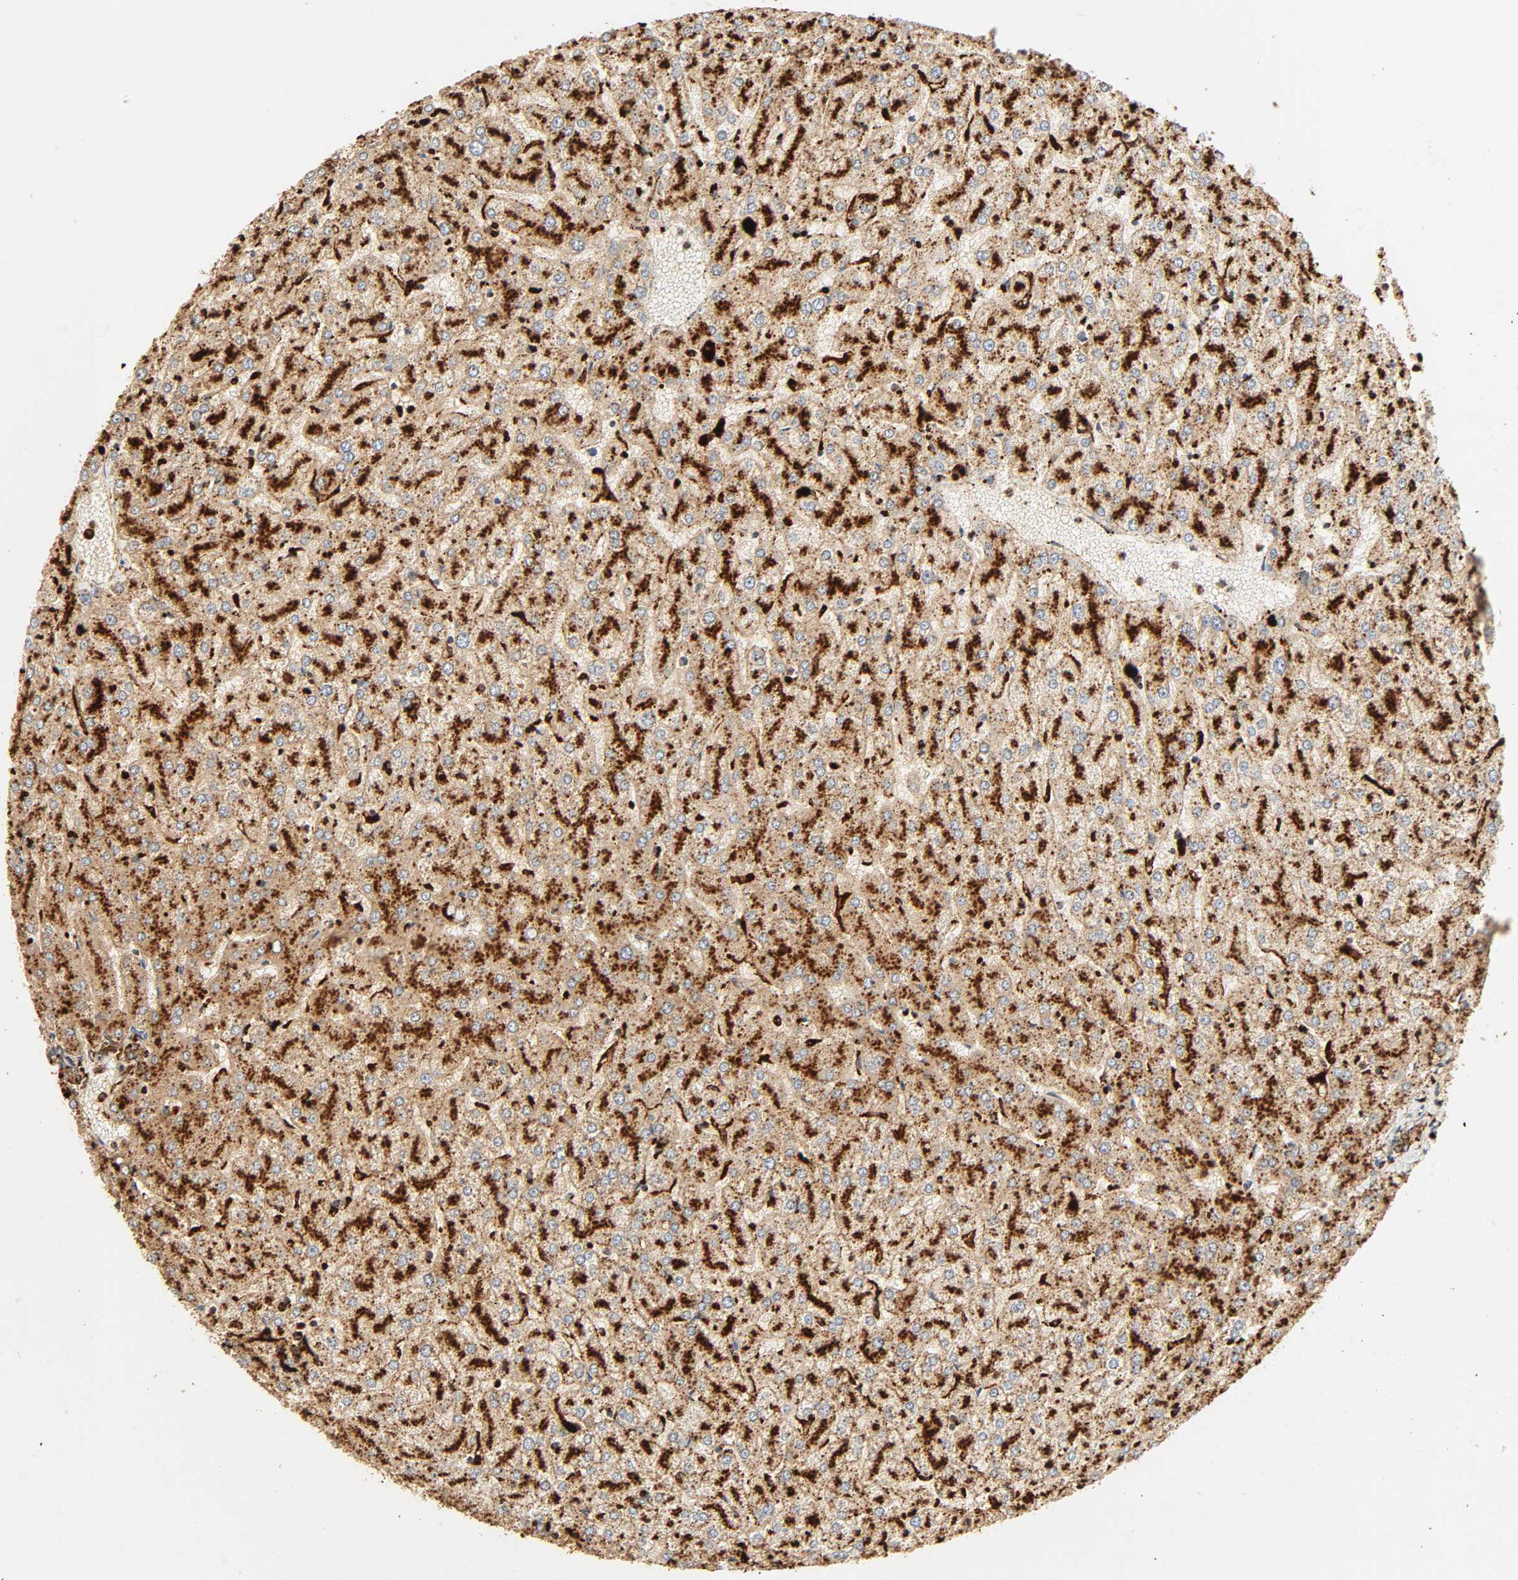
{"staining": {"intensity": "strong", "quantity": ">75%", "location": "cytoplasmic/membranous"}, "tissue": "liver", "cell_type": "Cholangiocytes", "image_type": "normal", "snomed": [{"axis": "morphology", "description": "Normal tissue, NOS"}, {"axis": "topography", "description": "Liver"}], "caption": "Human liver stained with a brown dye shows strong cytoplasmic/membranous positive expression in about >75% of cholangiocytes.", "gene": "PSAP", "patient": {"sex": "female", "age": 32}}